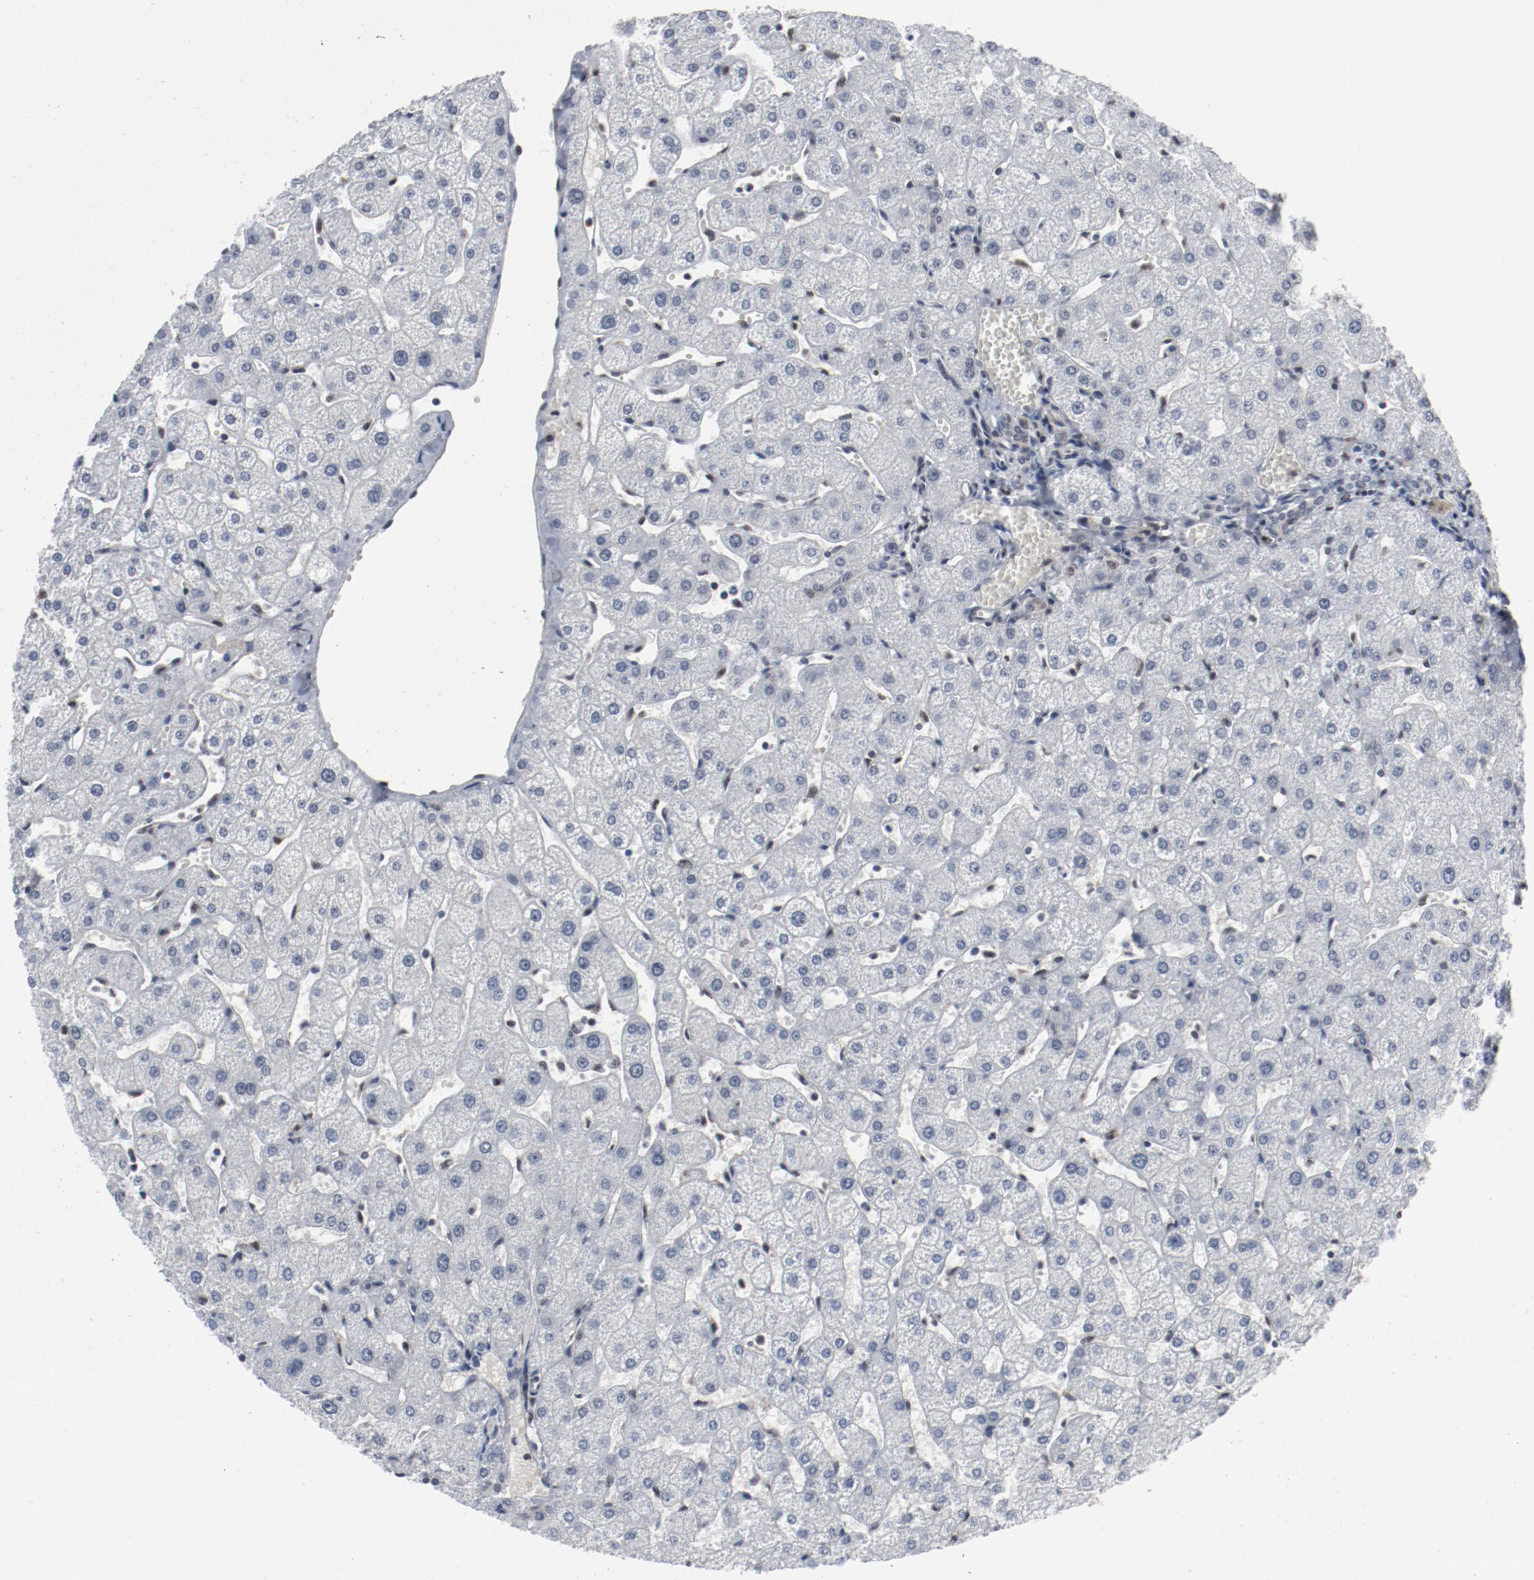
{"staining": {"intensity": "negative", "quantity": "none", "location": "none"}, "tissue": "liver", "cell_type": "Cholangiocytes", "image_type": "normal", "snomed": [{"axis": "morphology", "description": "Normal tissue, NOS"}, {"axis": "topography", "description": "Liver"}], "caption": "A micrograph of human liver is negative for staining in cholangiocytes.", "gene": "JMJD6", "patient": {"sex": "male", "age": 67}}